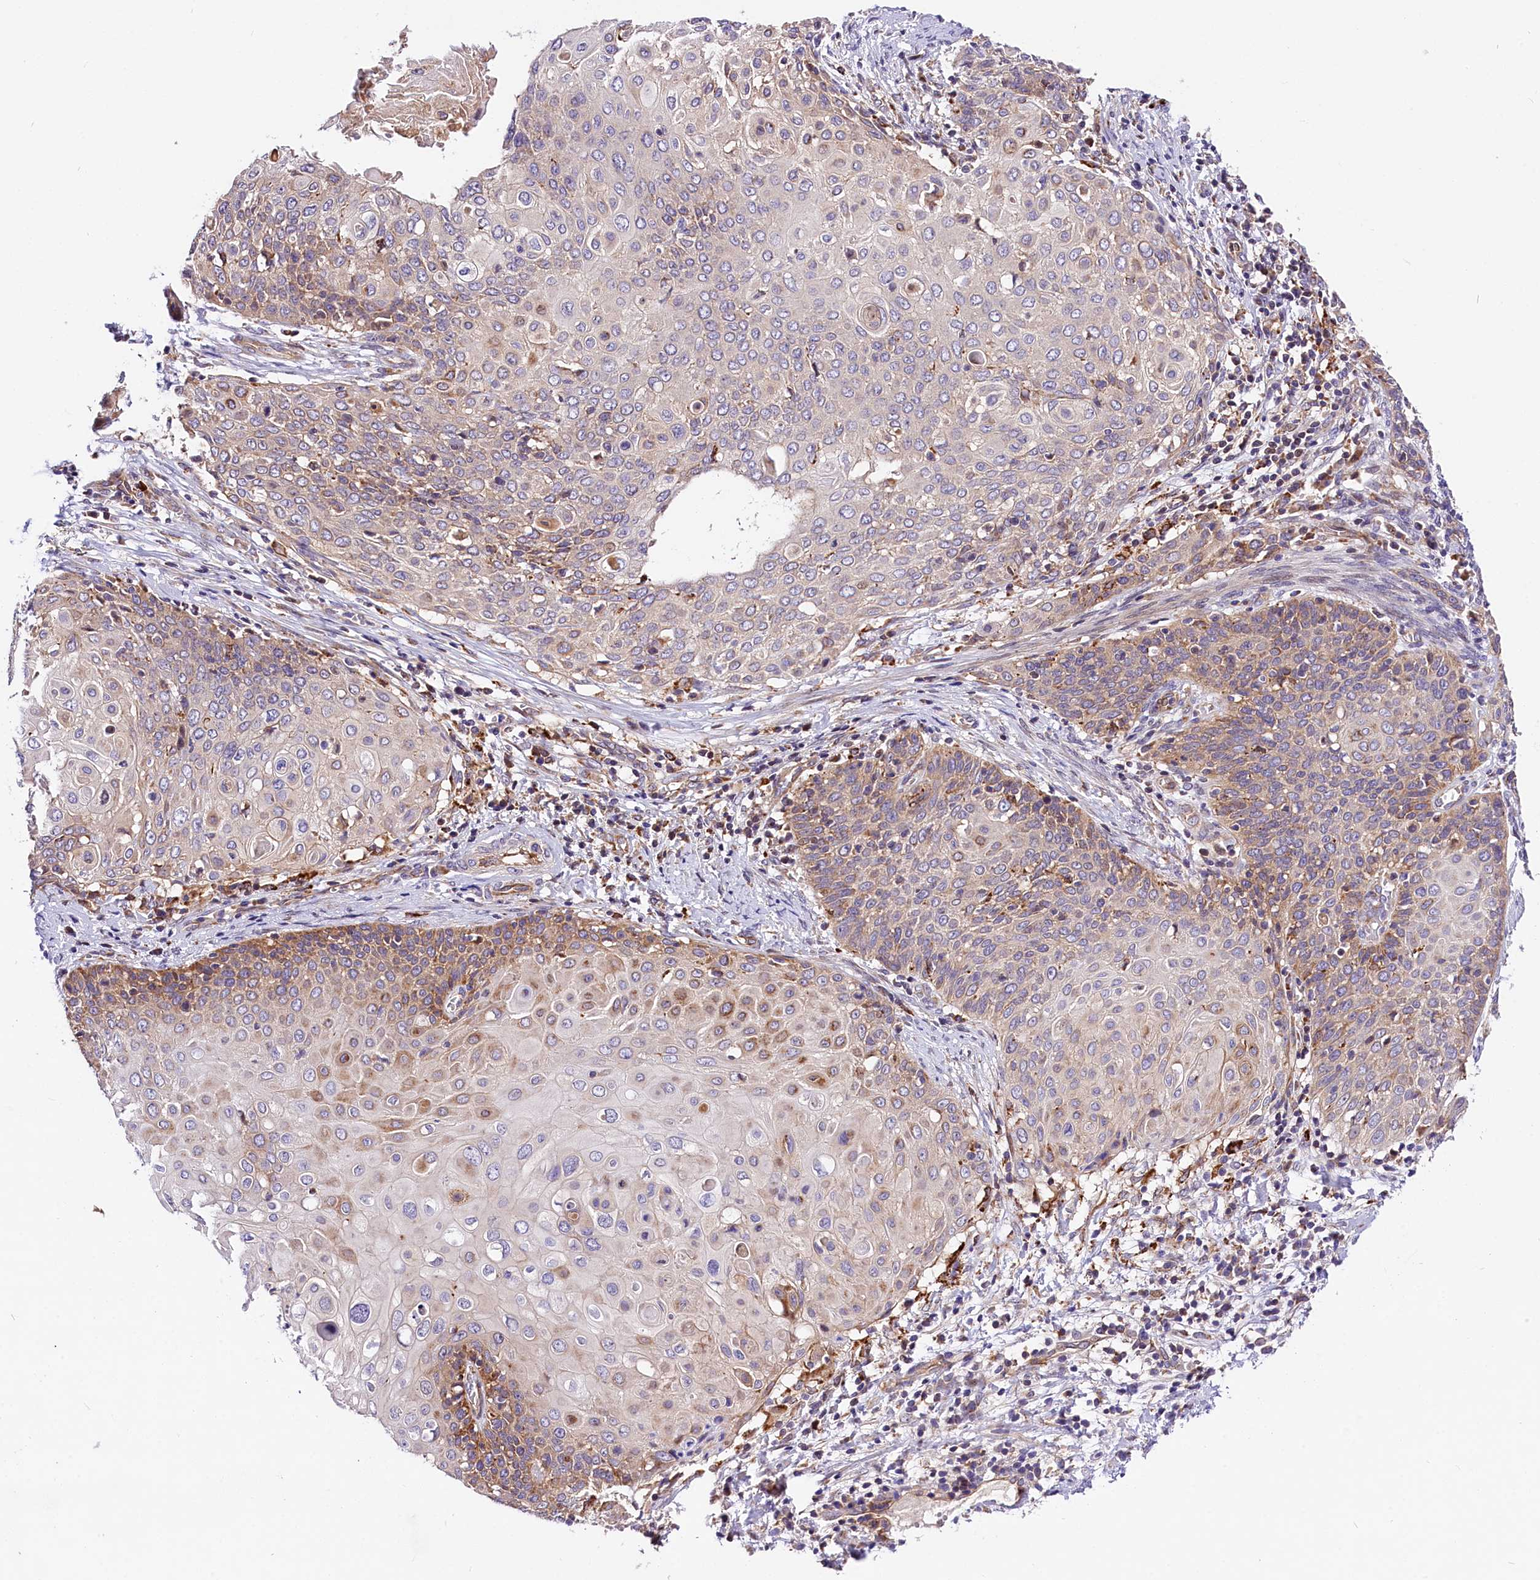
{"staining": {"intensity": "weak", "quantity": "<25%", "location": "cytoplasmic/membranous"}, "tissue": "cervical cancer", "cell_type": "Tumor cells", "image_type": "cancer", "snomed": [{"axis": "morphology", "description": "Squamous cell carcinoma, NOS"}, {"axis": "topography", "description": "Cervix"}], "caption": "Tumor cells are negative for brown protein staining in cervical squamous cell carcinoma.", "gene": "ARMC6", "patient": {"sex": "female", "age": 39}}